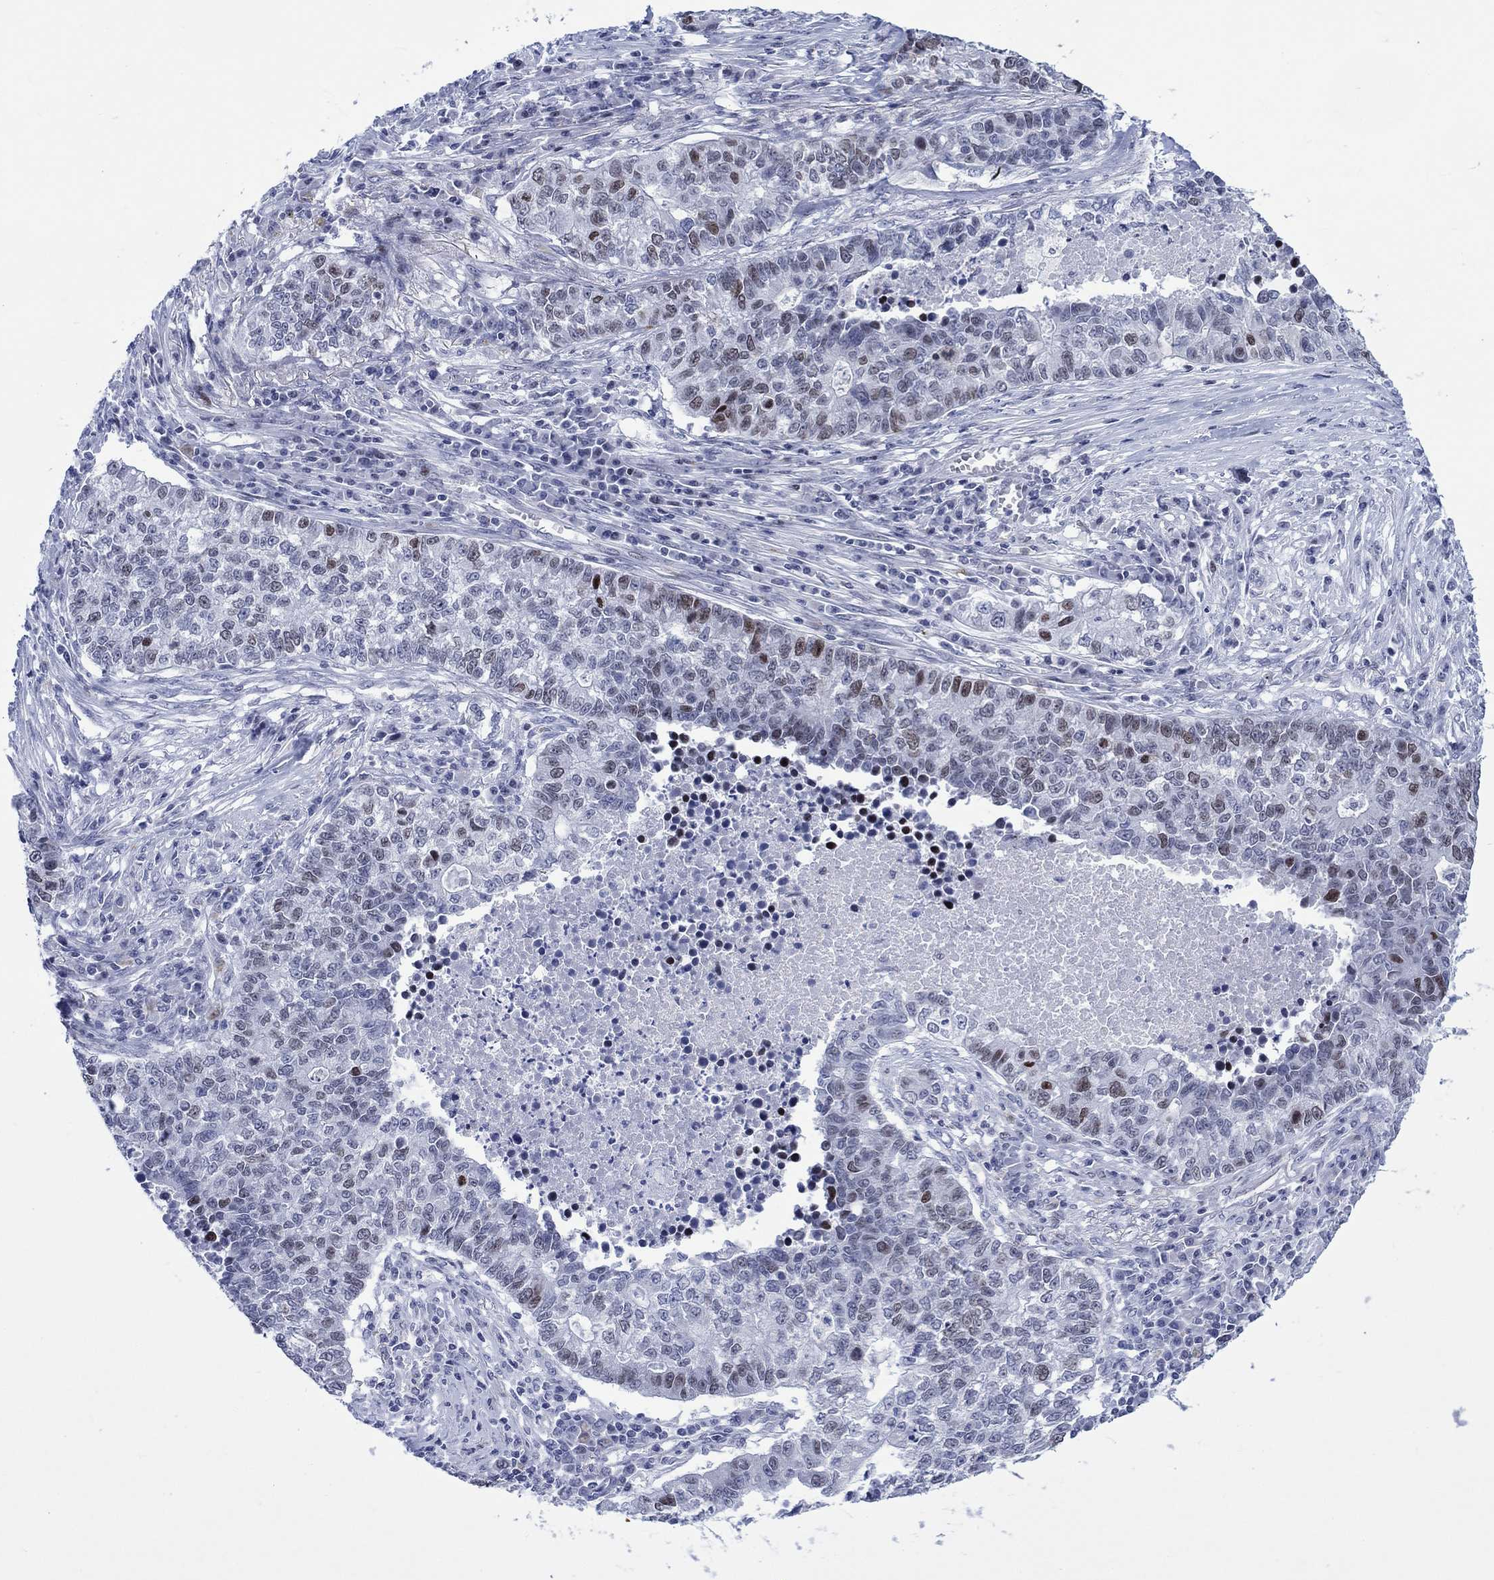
{"staining": {"intensity": "moderate", "quantity": "<25%", "location": "nuclear"}, "tissue": "lung cancer", "cell_type": "Tumor cells", "image_type": "cancer", "snomed": [{"axis": "morphology", "description": "Adenocarcinoma, NOS"}, {"axis": "topography", "description": "Lung"}], "caption": "Lung adenocarcinoma stained with a protein marker displays moderate staining in tumor cells.", "gene": "CDCA2", "patient": {"sex": "male", "age": 57}}